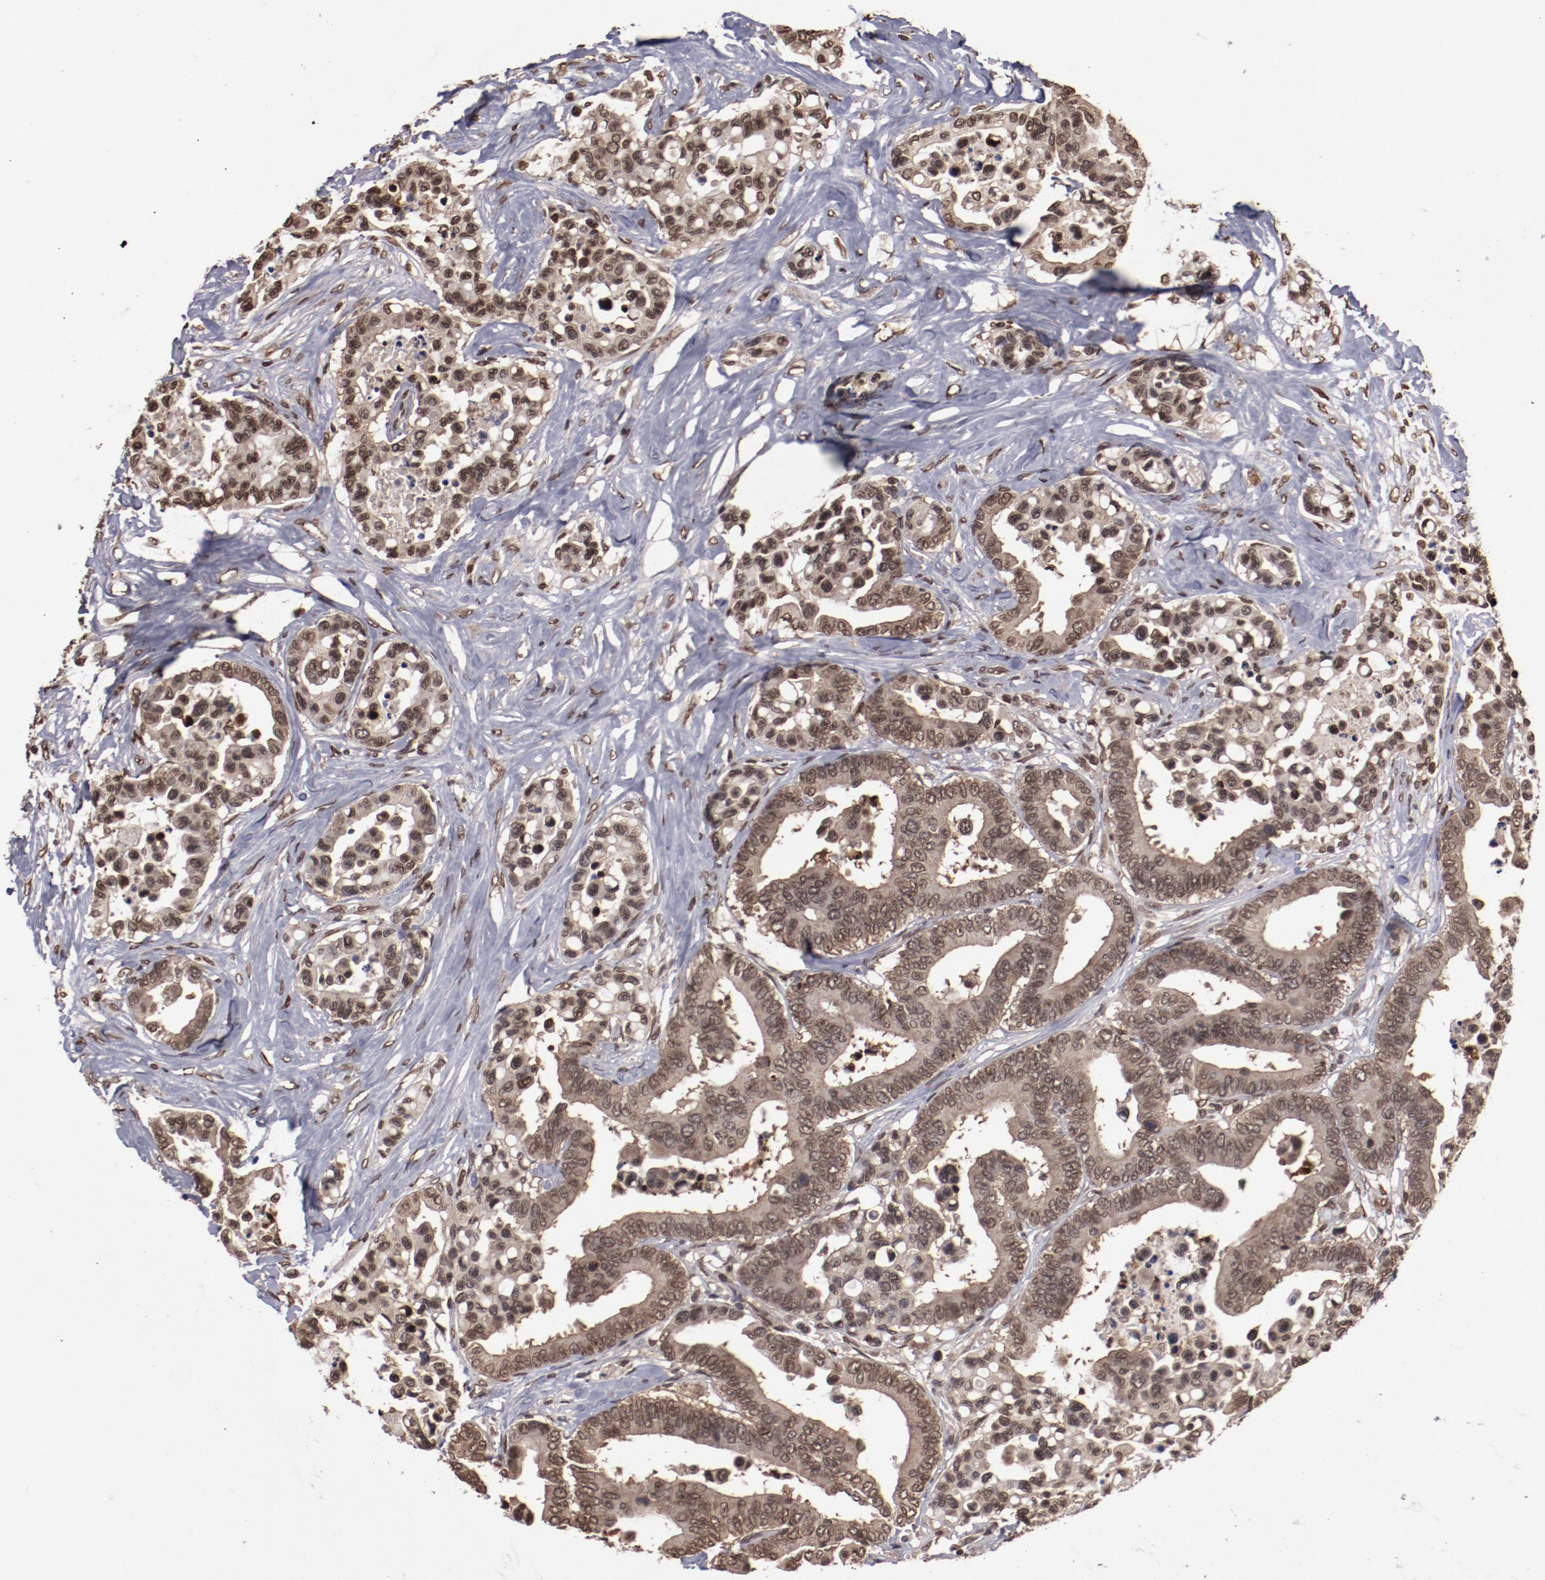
{"staining": {"intensity": "moderate", "quantity": ">75%", "location": "cytoplasmic/membranous,nuclear"}, "tissue": "colorectal cancer", "cell_type": "Tumor cells", "image_type": "cancer", "snomed": [{"axis": "morphology", "description": "Adenocarcinoma, NOS"}, {"axis": "topography", "description": "Colon"}], "caption": "Immunohistochemical staining of colorectal cancer (adenocarcinoma) displays medium levels of moderate cytoplasmic/membranous and nuclear protein staining in about >75% of tumor cells. The protein is shown in brown color, while the nuclei are stained blue.", "gene": "AKT1", "patient": {"sex": "male", "age": 82}}